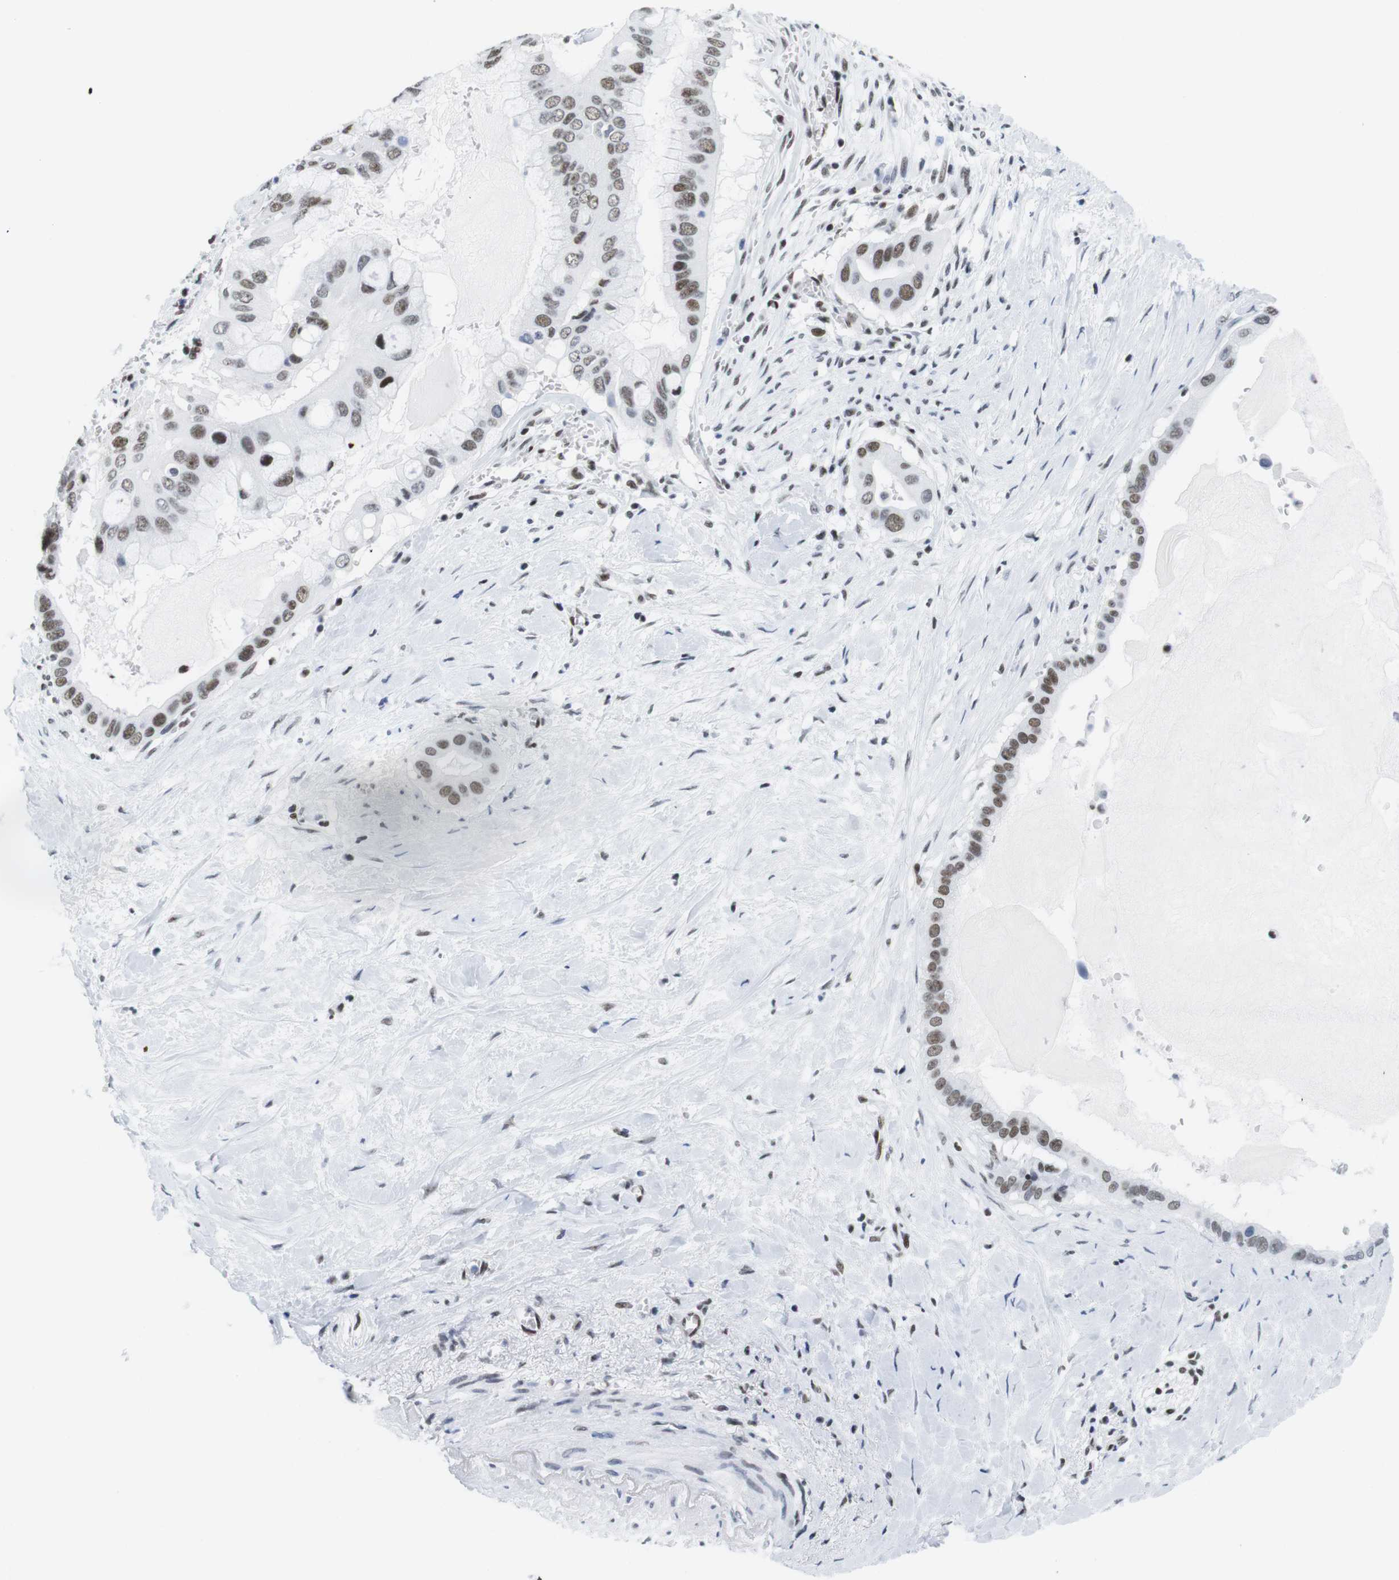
{"staining": {"intensity": "moderate", "quantity": ">75%", "location": "nuclear"}, "tissue": "pancreatic cancer", "cell_type": "Tumor cells", "image_type": "cancer", "snomed": [{"axis": "morphology", "description": "Adenocarcinoma, NOS"}, {"axis": "topography", "description": "Pancreas"}], "caption": "DAB (3,3'-diaminobenzidine) immunohistochemical staining of human pancreatic cancer (adenocarcinoma) exhibits moderate nuclear protein staining in approximately >75% of tumor cells. (IHC, brightfield microscopy, high magnification).", "gene": "IFI16", "patient": {"sex": "male", "age": 55}}